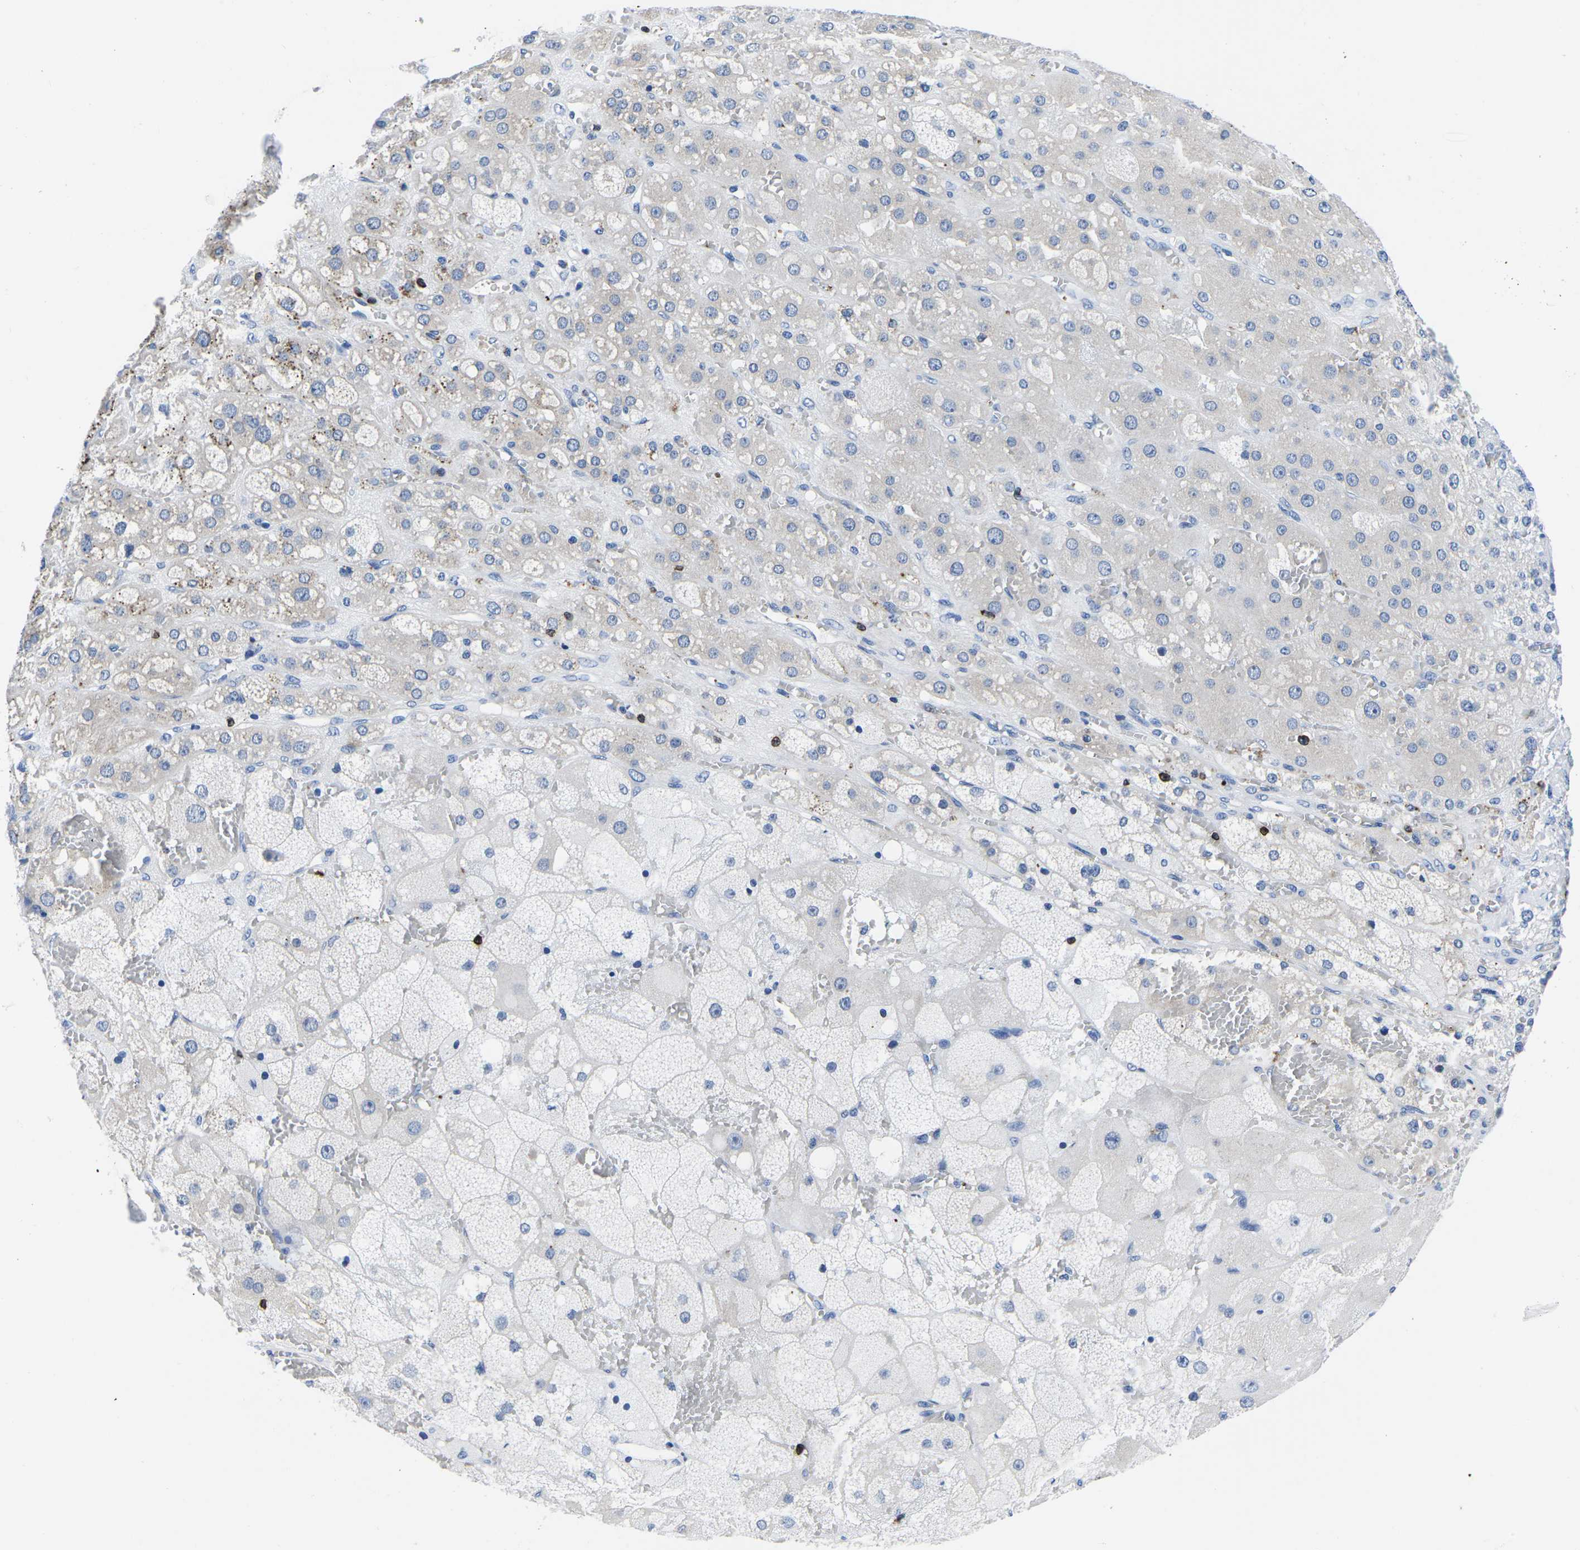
{"staining": {"intensity": "moderate", "quantity": "<25%", "location": "cytoplasmic/membranous"}, "tissue": "adrenal gland", "cell_type": "Glandular cells", "image_type": "normal", "snomed": [{"axis": "morphology", "description": "Normal tissue, NOS"}, {"axis": "topography", "description": "Adrenal gland"}], "caption": "High-magnification brightfield microscopy of unremarkable adrenal gland stained with DAB (brown) and counterstained with hematoxylin (blue). glandular cells exhibit moderate cytoplasmic/membranous positivity is seen in approximately<25% of cells.", "gene": "CTSW", "patient": {"sex": "female", "age": 47}}